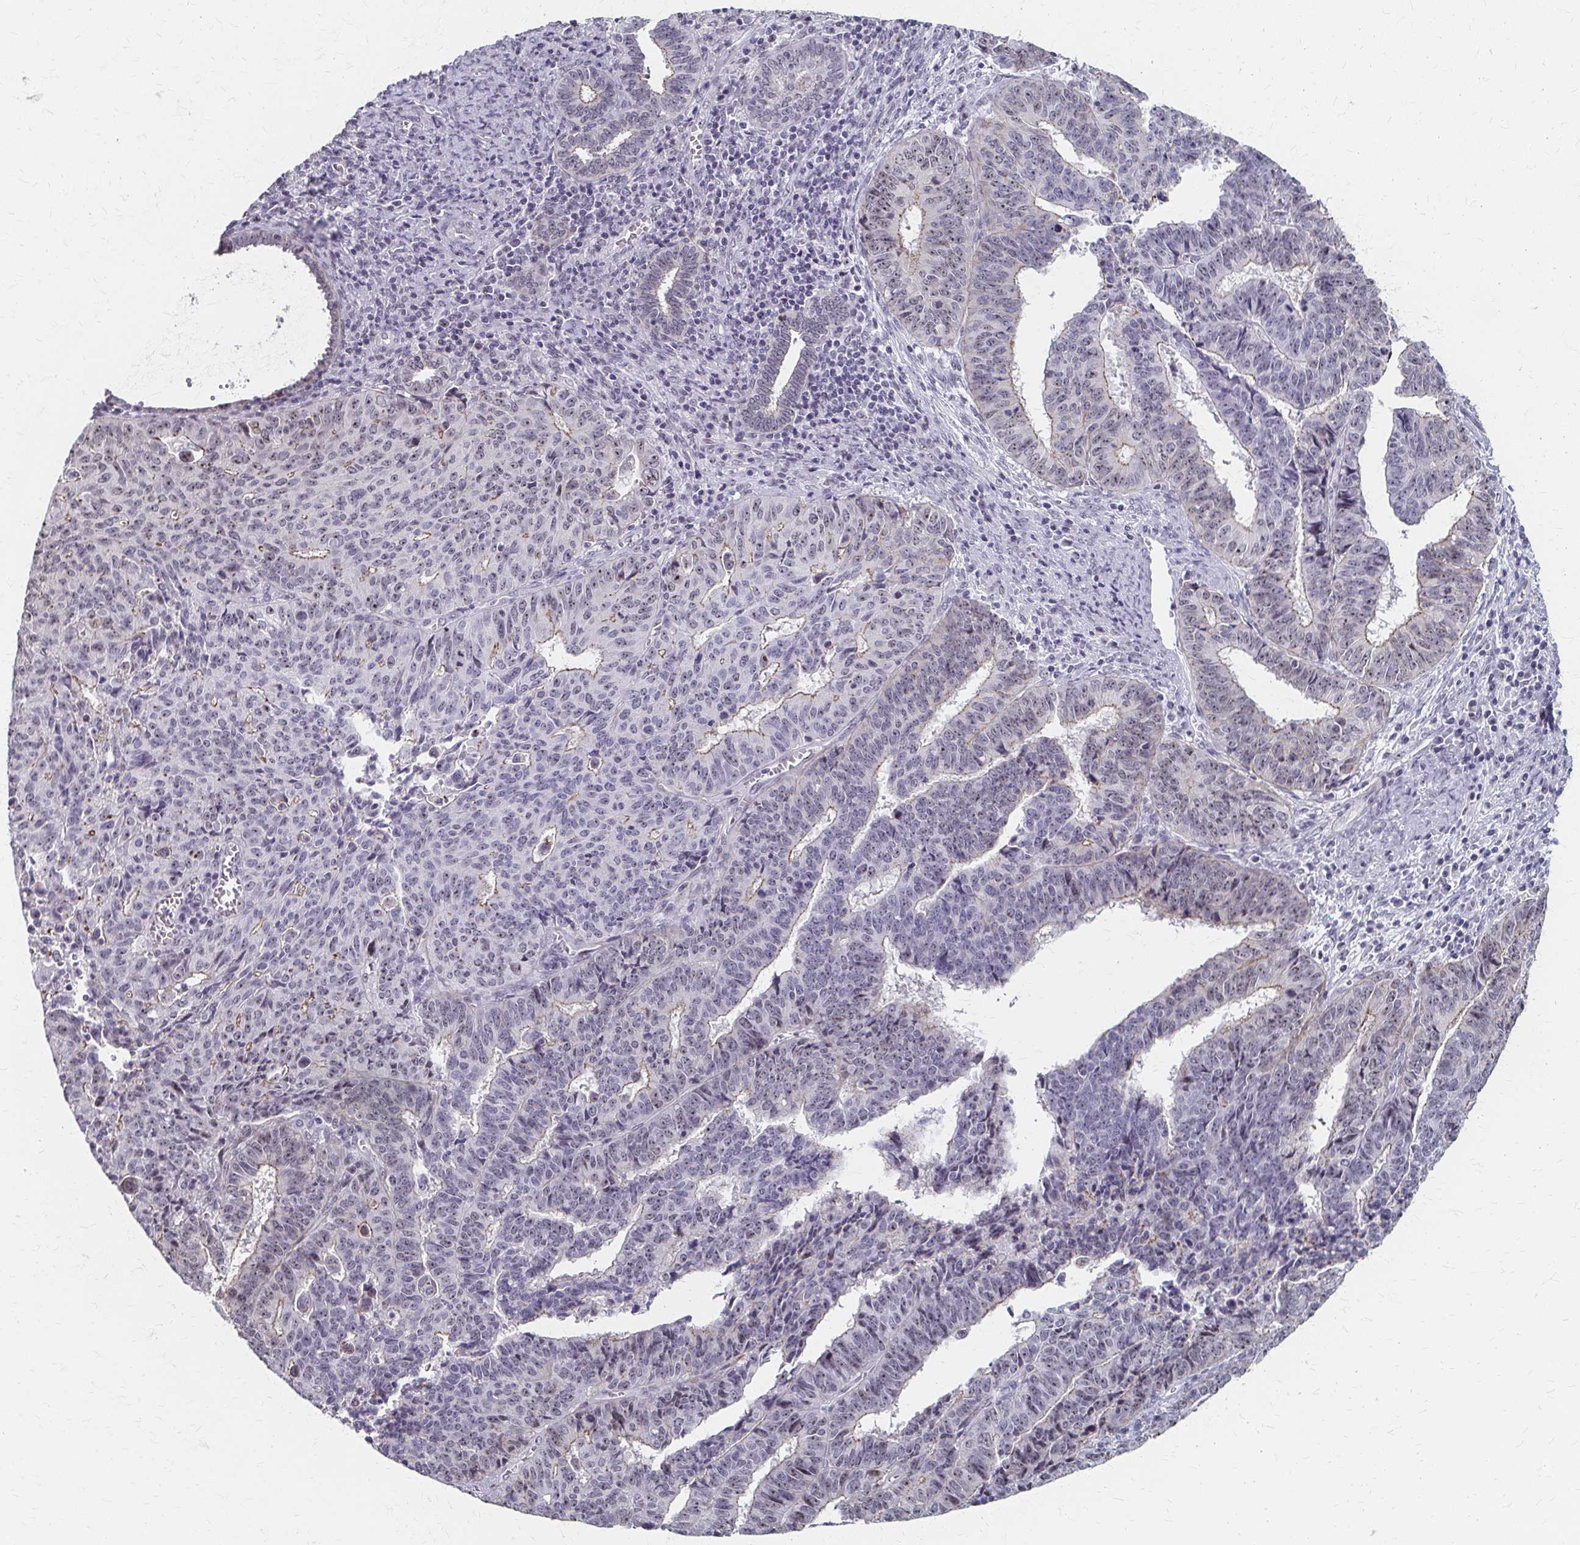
{"staining": {"intensity": "weak", "quantity": "<25%", "location": "cytoplasmic/membranous"}, "tissue": "endometrial cancer", "cell_type": "Tumor cells", "image_type": "cancer", "snomed": [{"axis": "morphology", "description": "Adenocarcinoma, NOS"}, {"axis": "topography", "description": "Endometrium"}], "caption": "Tumor cells are negative for brown protein staining in endometrial adenocarcinoma.", "gene": "PES1", "patient": {"sex": "female", "age": 65}}